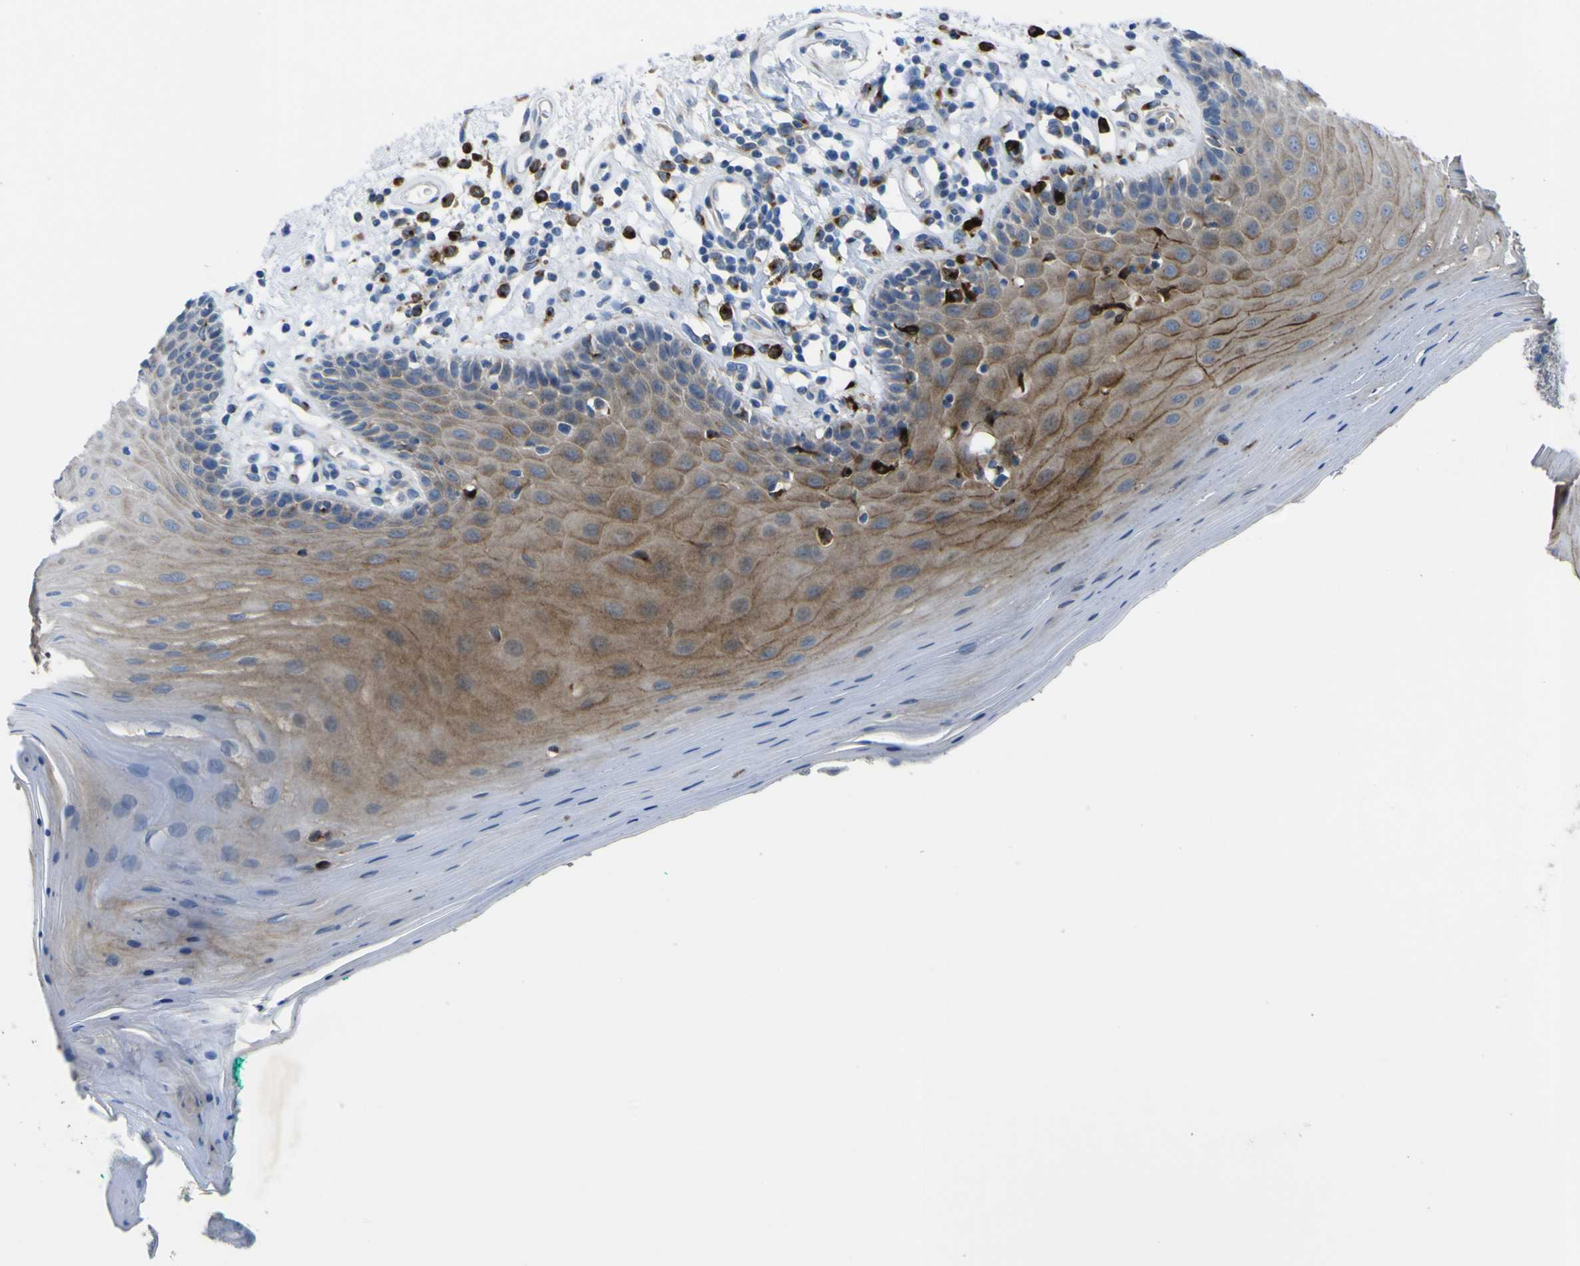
{"staining": {"intensity": "moderate", "quantity": "25%-75%", "location": "cytoplasmic/membranous"}, "tissue": "oral mucosa", "cell_type": "Squamous epithelial cells", "image_type": "normal", "snomed": [{"axis": "morphology", "description": "Normal tissue, NOS"}, {"axis": "topography", "description": "Skeletal muscle"}, {"axis": "topography", "description": "Oral tissue"}], "caption": "Immunohistochemistry (IHC) histopathology image of unremarkable oral mucosa: human oral mucosa stained using immunohistochemistry demonstrates medium levels of moderate protein expression localized specifically in the cytoplasmic/membranous of squamous epithelial cells, appearing as a cytoplasmic/membranous brown color.", "gene": "CST3", "patient": {"sex": "male", "age": 58}}